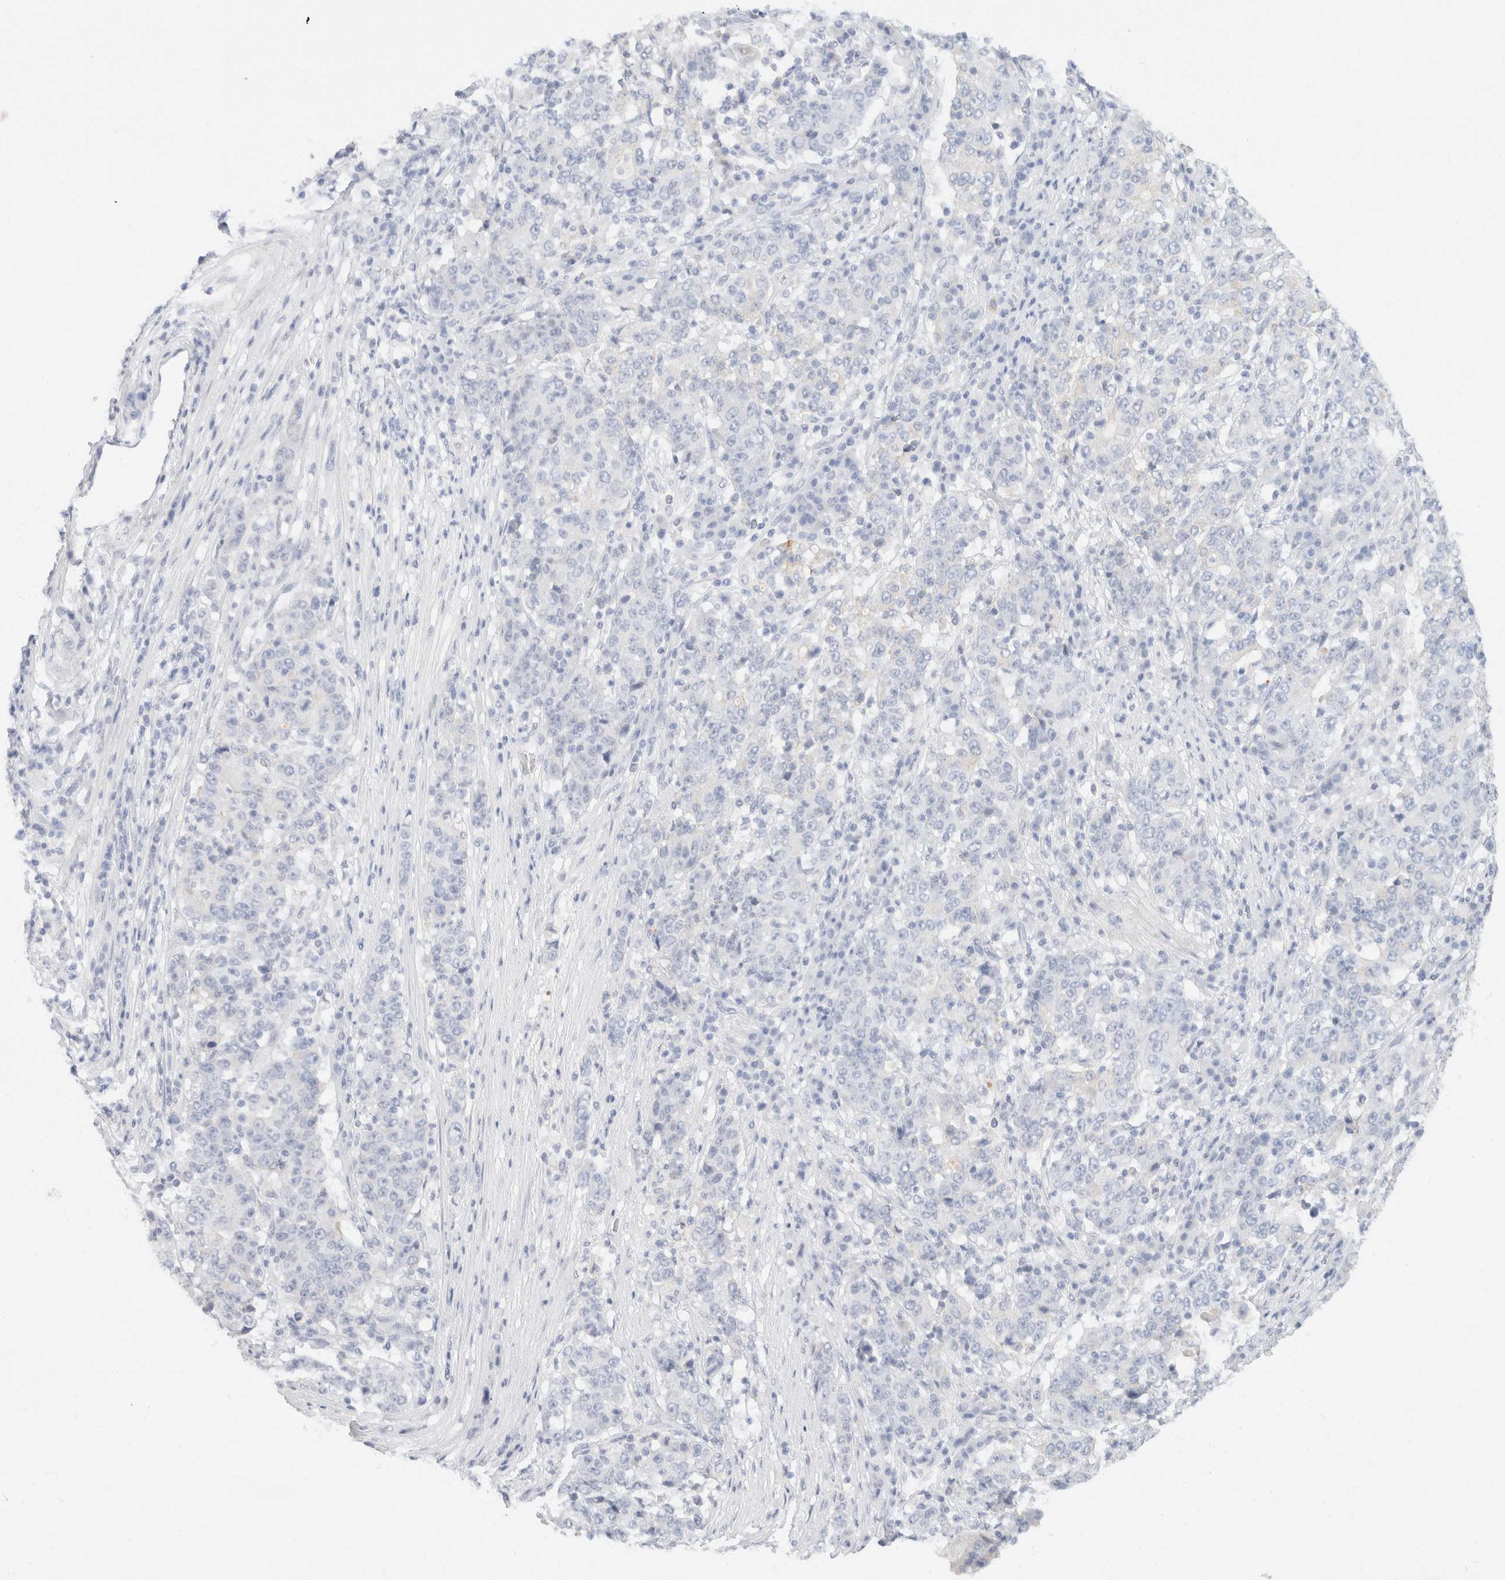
{"staining": {"intensity": "negative", "quantity": "none", "location": "none"}, "tissue": "stomach cancer", "cell_type": "Tumor cells", "image_type": "cancer", "snomed": [{"axis": "morphology", "description": "Adenocarcinoma, NOS"}, {"axis": "topography", "description": "Stomach"}], "caption": "Immunohistochemistry of adenocarcinoma (stomach) reveals no staining in tumor cells.", "gene": "KRT20", "patient": {"sex": "male", "age": 59}}